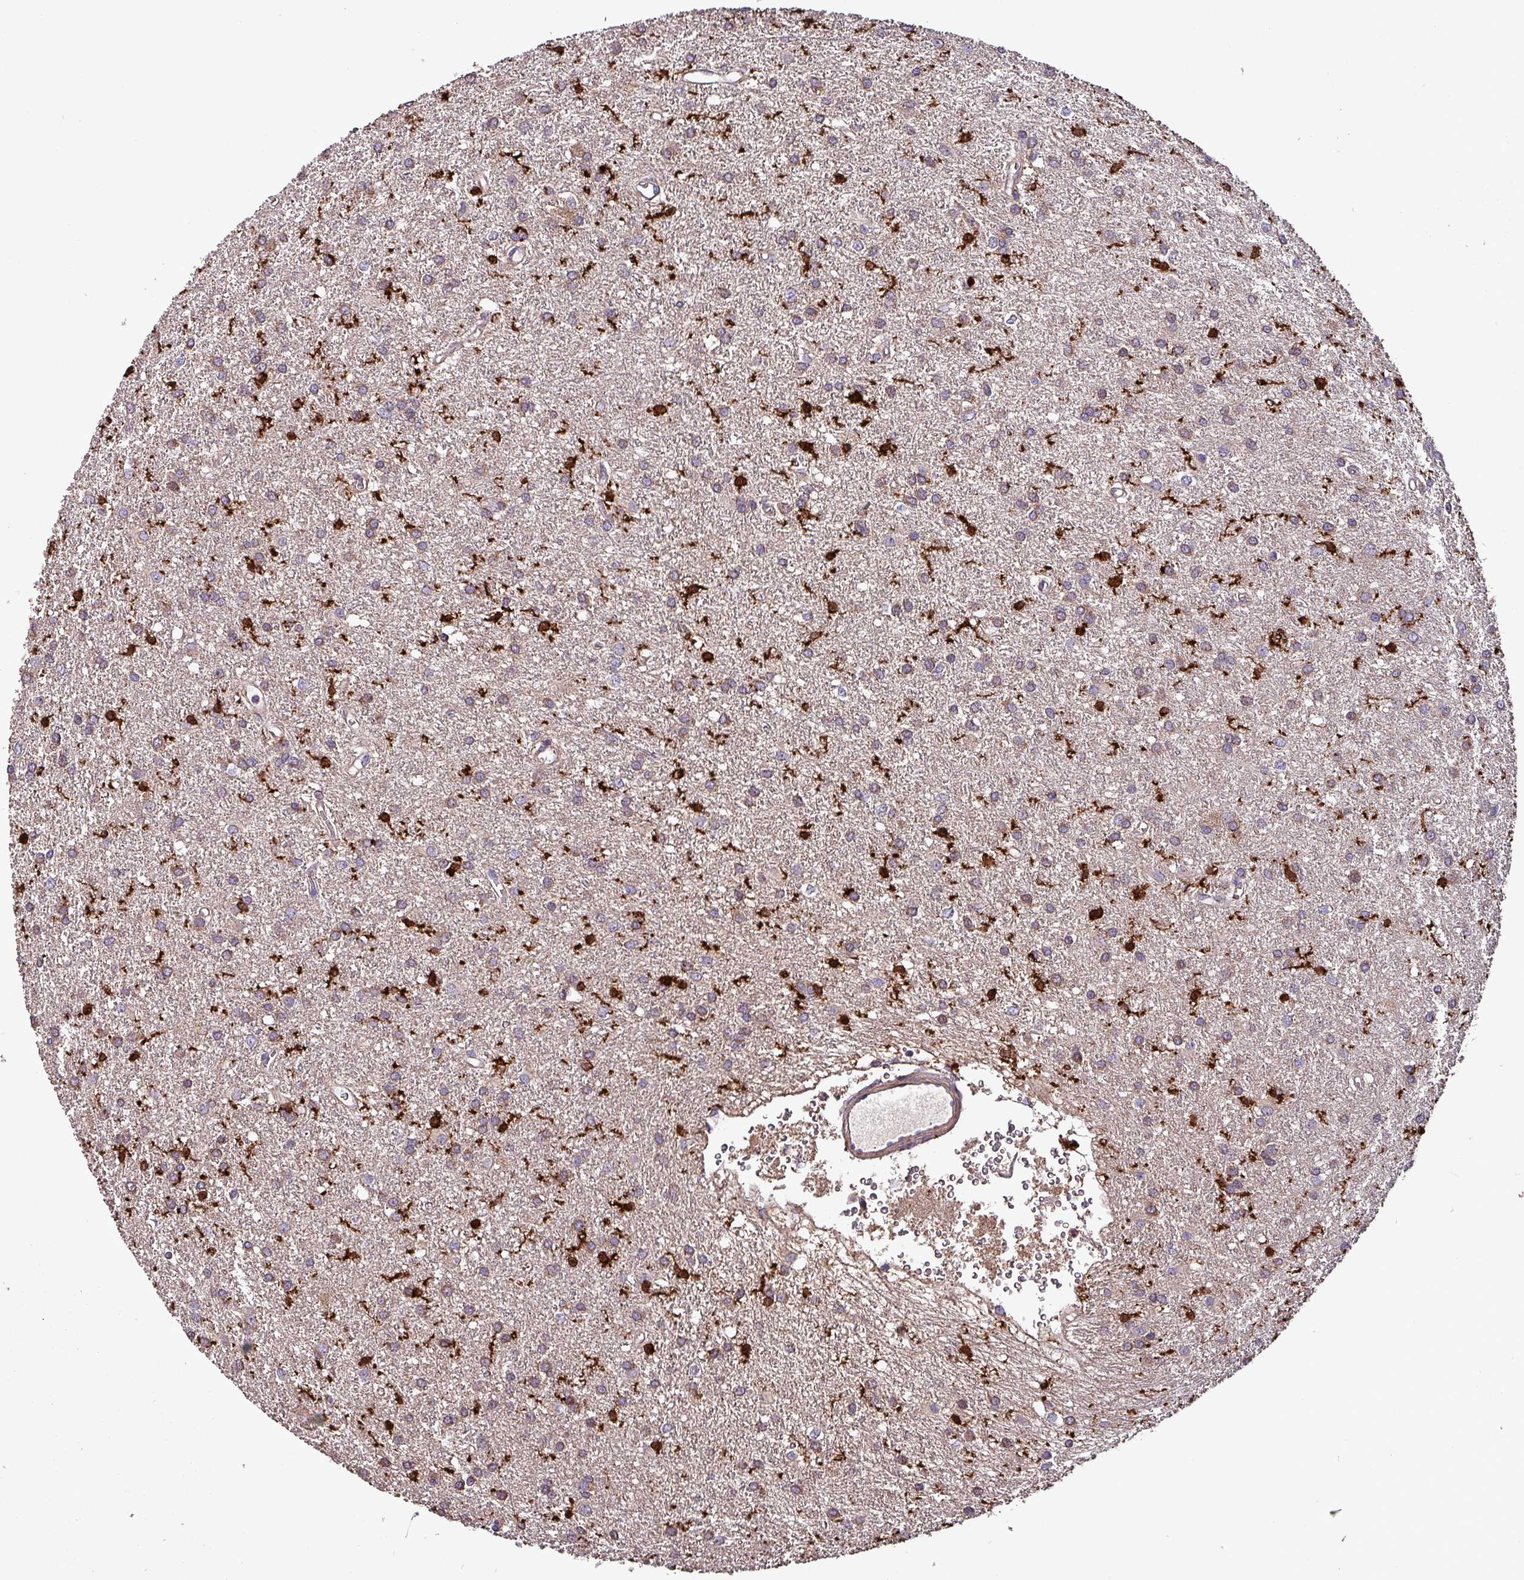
{"staining": {"intensity": "strong", "quantity": "<25%", "location": "cytoplasmic/membranous"}, "tissue": "glioma", "cell_type": "Tumor cells", "image_type": "cancer", "snomed": [{"axis": "morphology", "description": "Glioma, malignant, High grade"}, {"axis": "topography", "description": "Brain"}], "caption": "A photomicrograph of malignant high-grade glioma stained for a protein exhibits strong cytoplasmic/membranous brown staining in tumor cells.", "gene": "SCIN", "patient": {"sex": "female", "age": 50}}